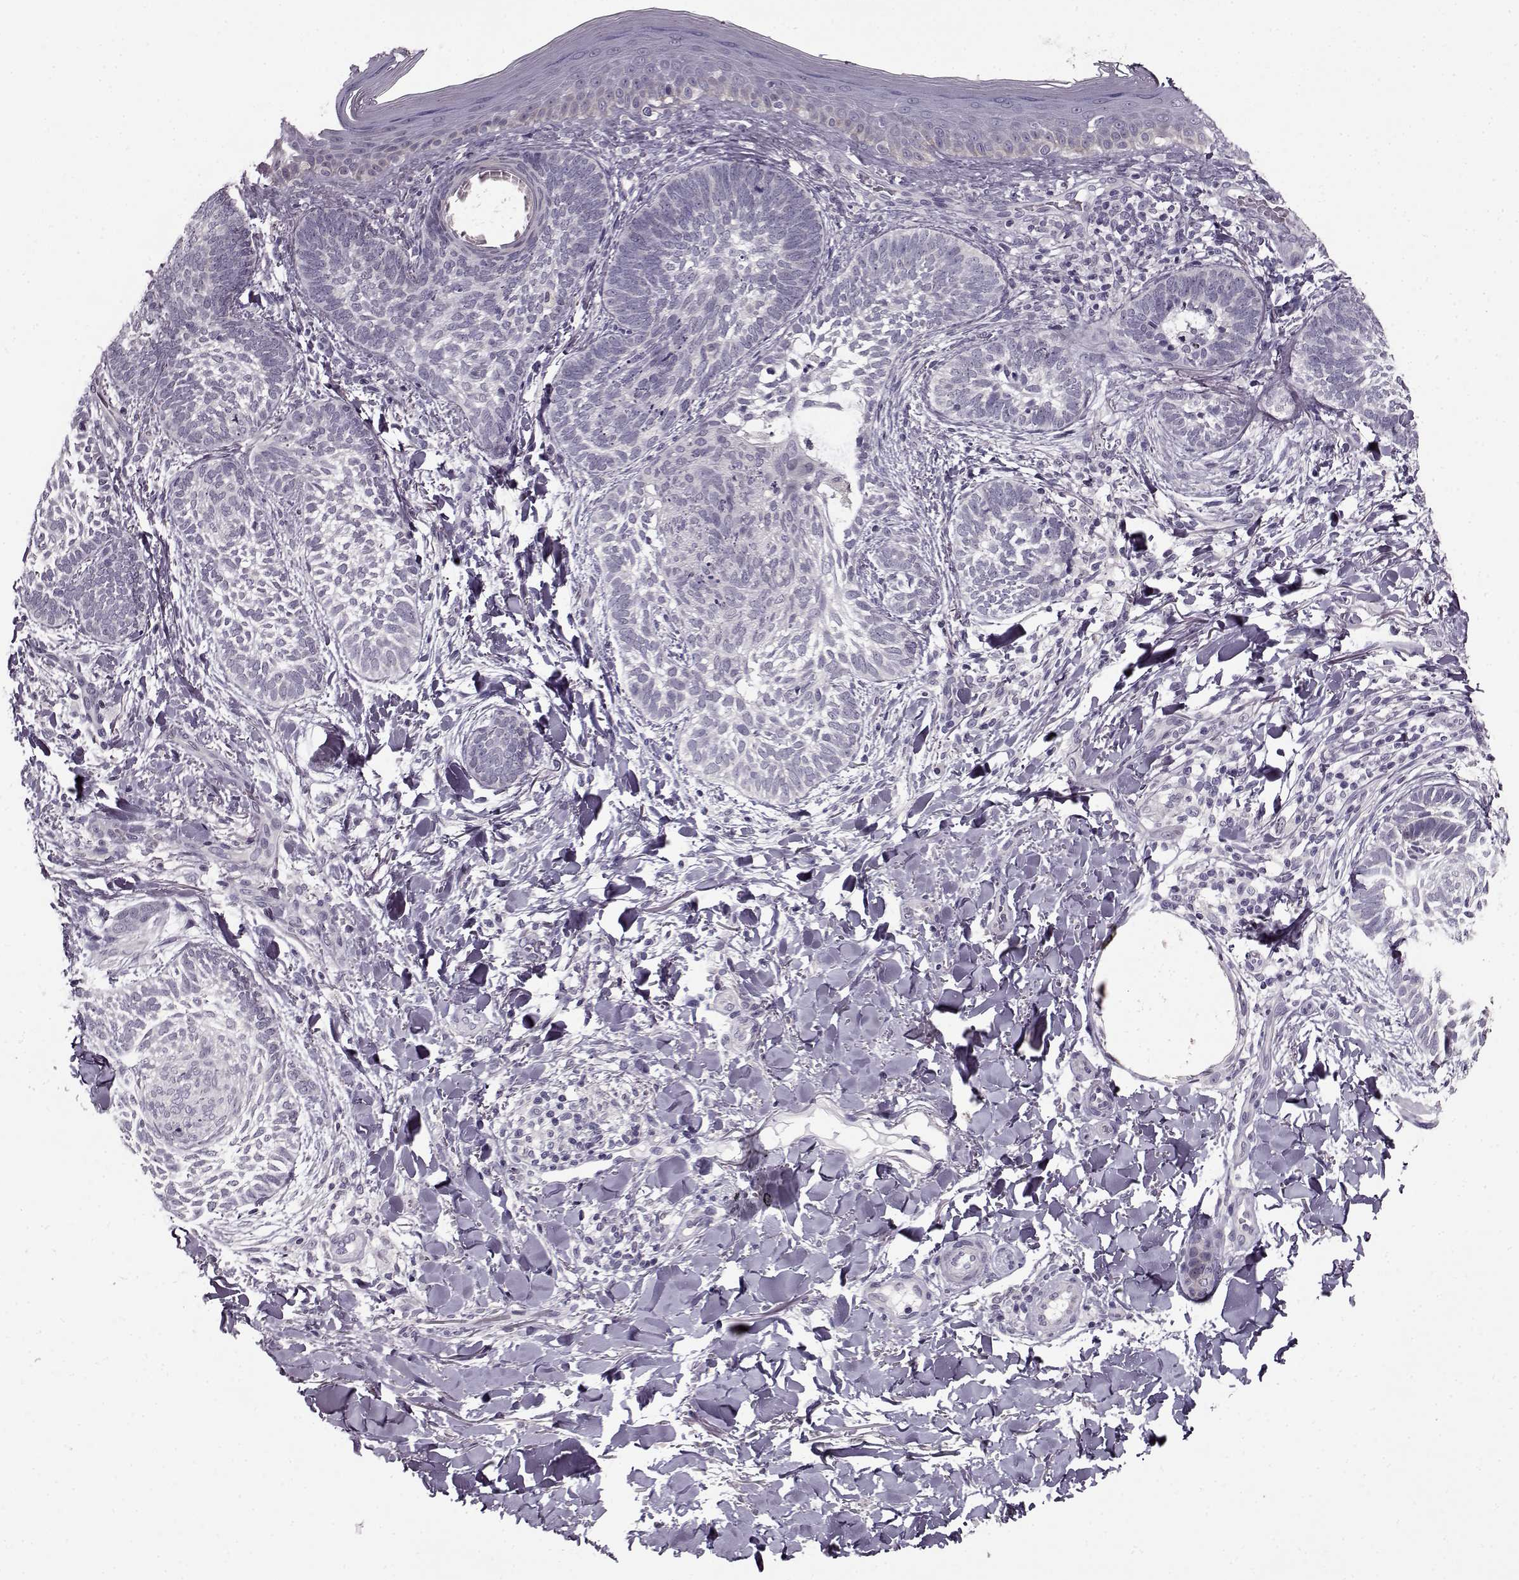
{"staining": {"intensity": "negative", "quantity": "none", "location": "none"}, "tissue": "skin cancer", "cell_type": "Tumor cells", "image_type": "cancer", "snomed": [{"axis": "morphology", "description": "Normal tissue, NOS"}, {"axis": "morphology", "description": "Basal cell carcinoma"}, {"axis": "topography", "description": "Skin"}], "caption": "Human skin basal cell carcinoma stained for a protein using immunohistochemistry displays no staining in tumor cells.", "gene": "RP1L1", "patient": {"sex": "male", "age": 46}}